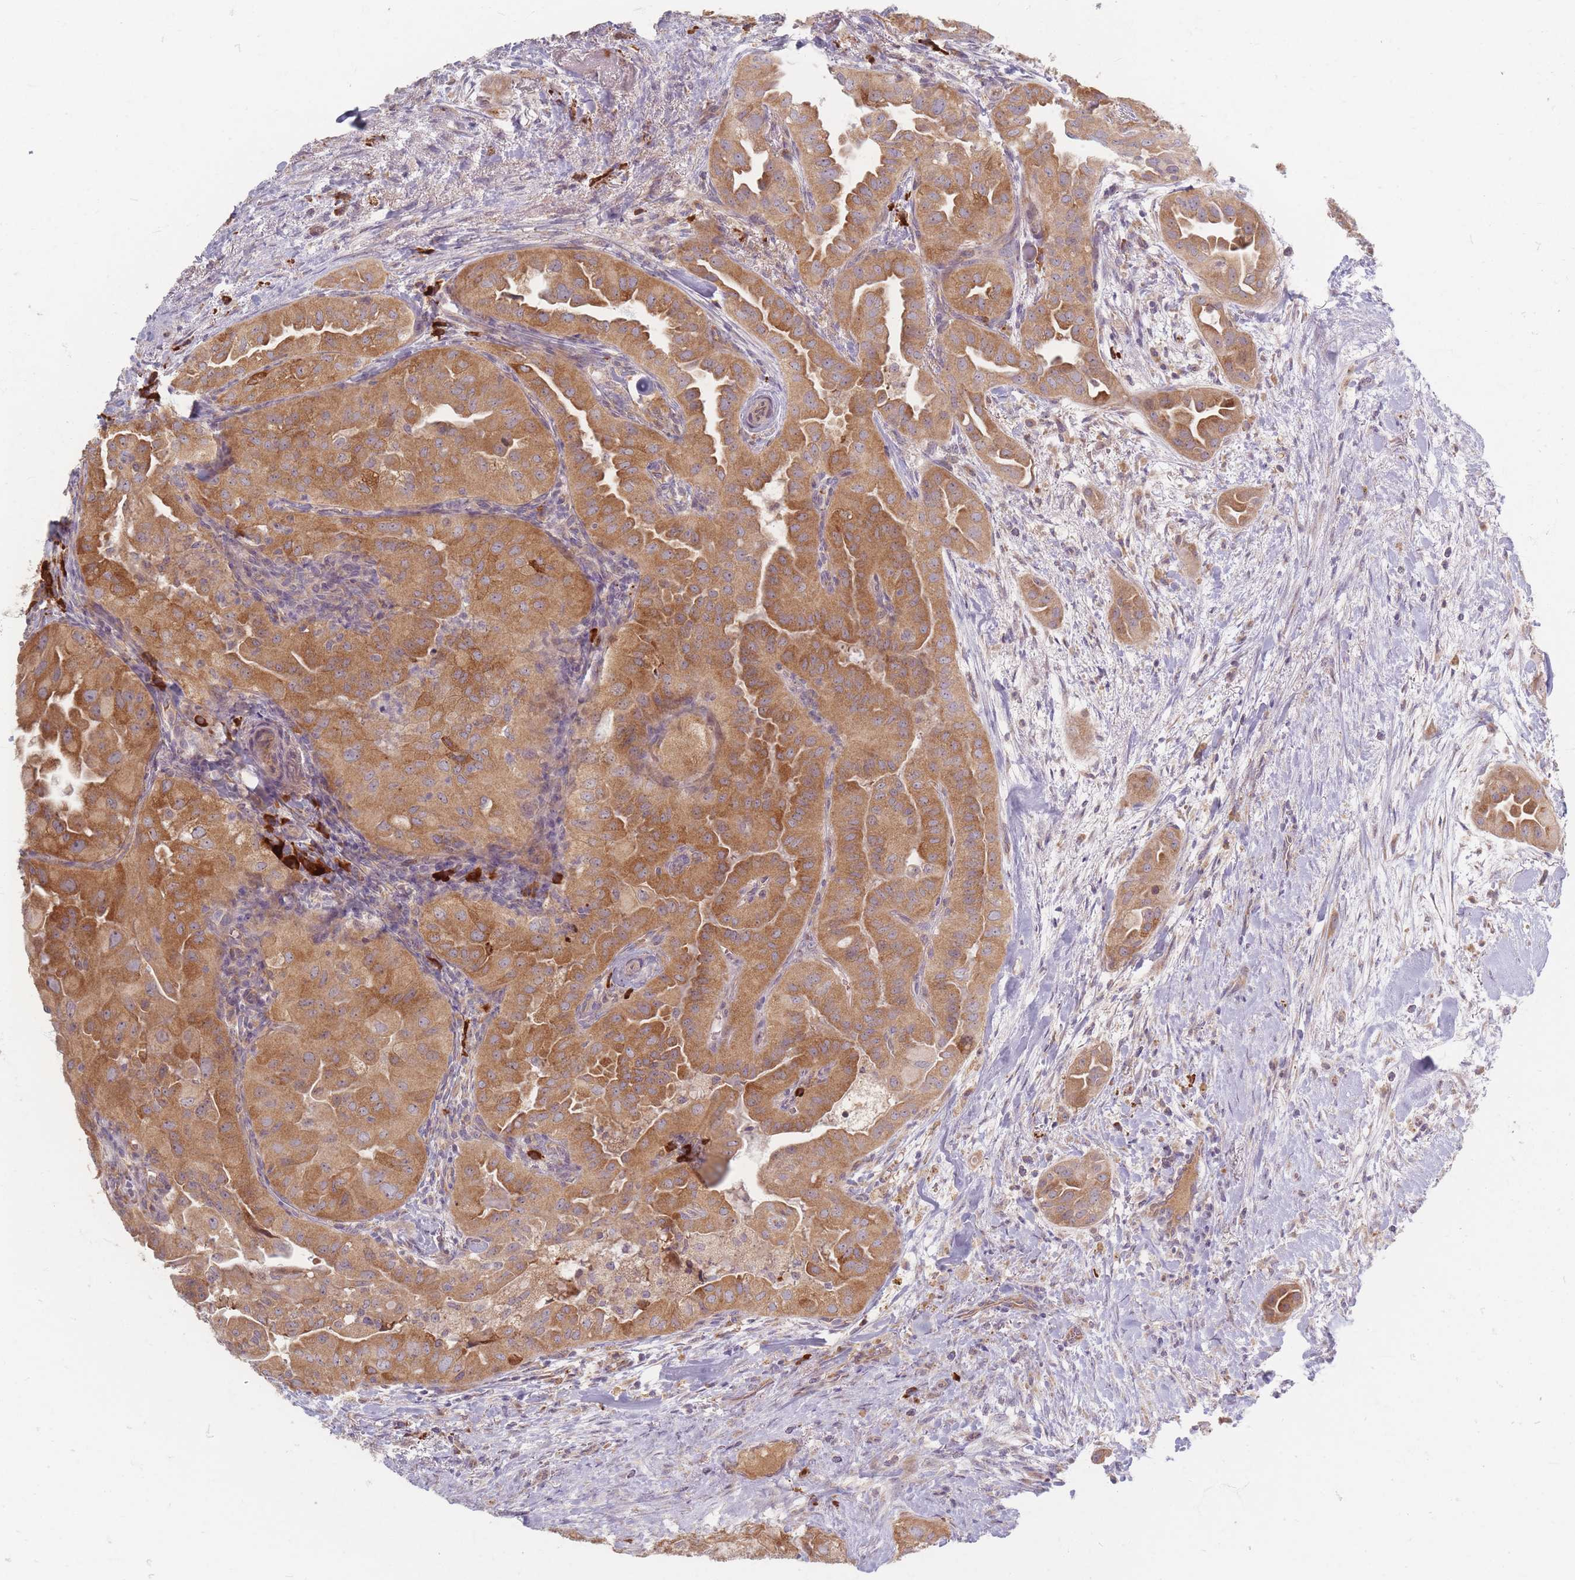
{"staining": {"intensity": "moderate", "quantity": ">75%", "location": "cytoplasmic/membranous"}, "tissue": "thyroid cancer", "cell_type": "Tumor cells", "image_type": "cancer", "snomed": [{"axis": "morphology", "description": "Normal tissue, NOS"}, {"axis": "morphology", "description": "Papillary adenocarcinoma, NOS"}, {"axis": "topography", "description": "Thyroid gland"}], "caption": "Thyroid papillary adenocarcinoma stained for a protein reveals moderate cytoplasmic/membranous positivity in tumor cells. (DAB = brown stain, brightfield microscopy at high magnification).", "gene": "SMIM14", "patient": {"sex": "female", "age": 59}}